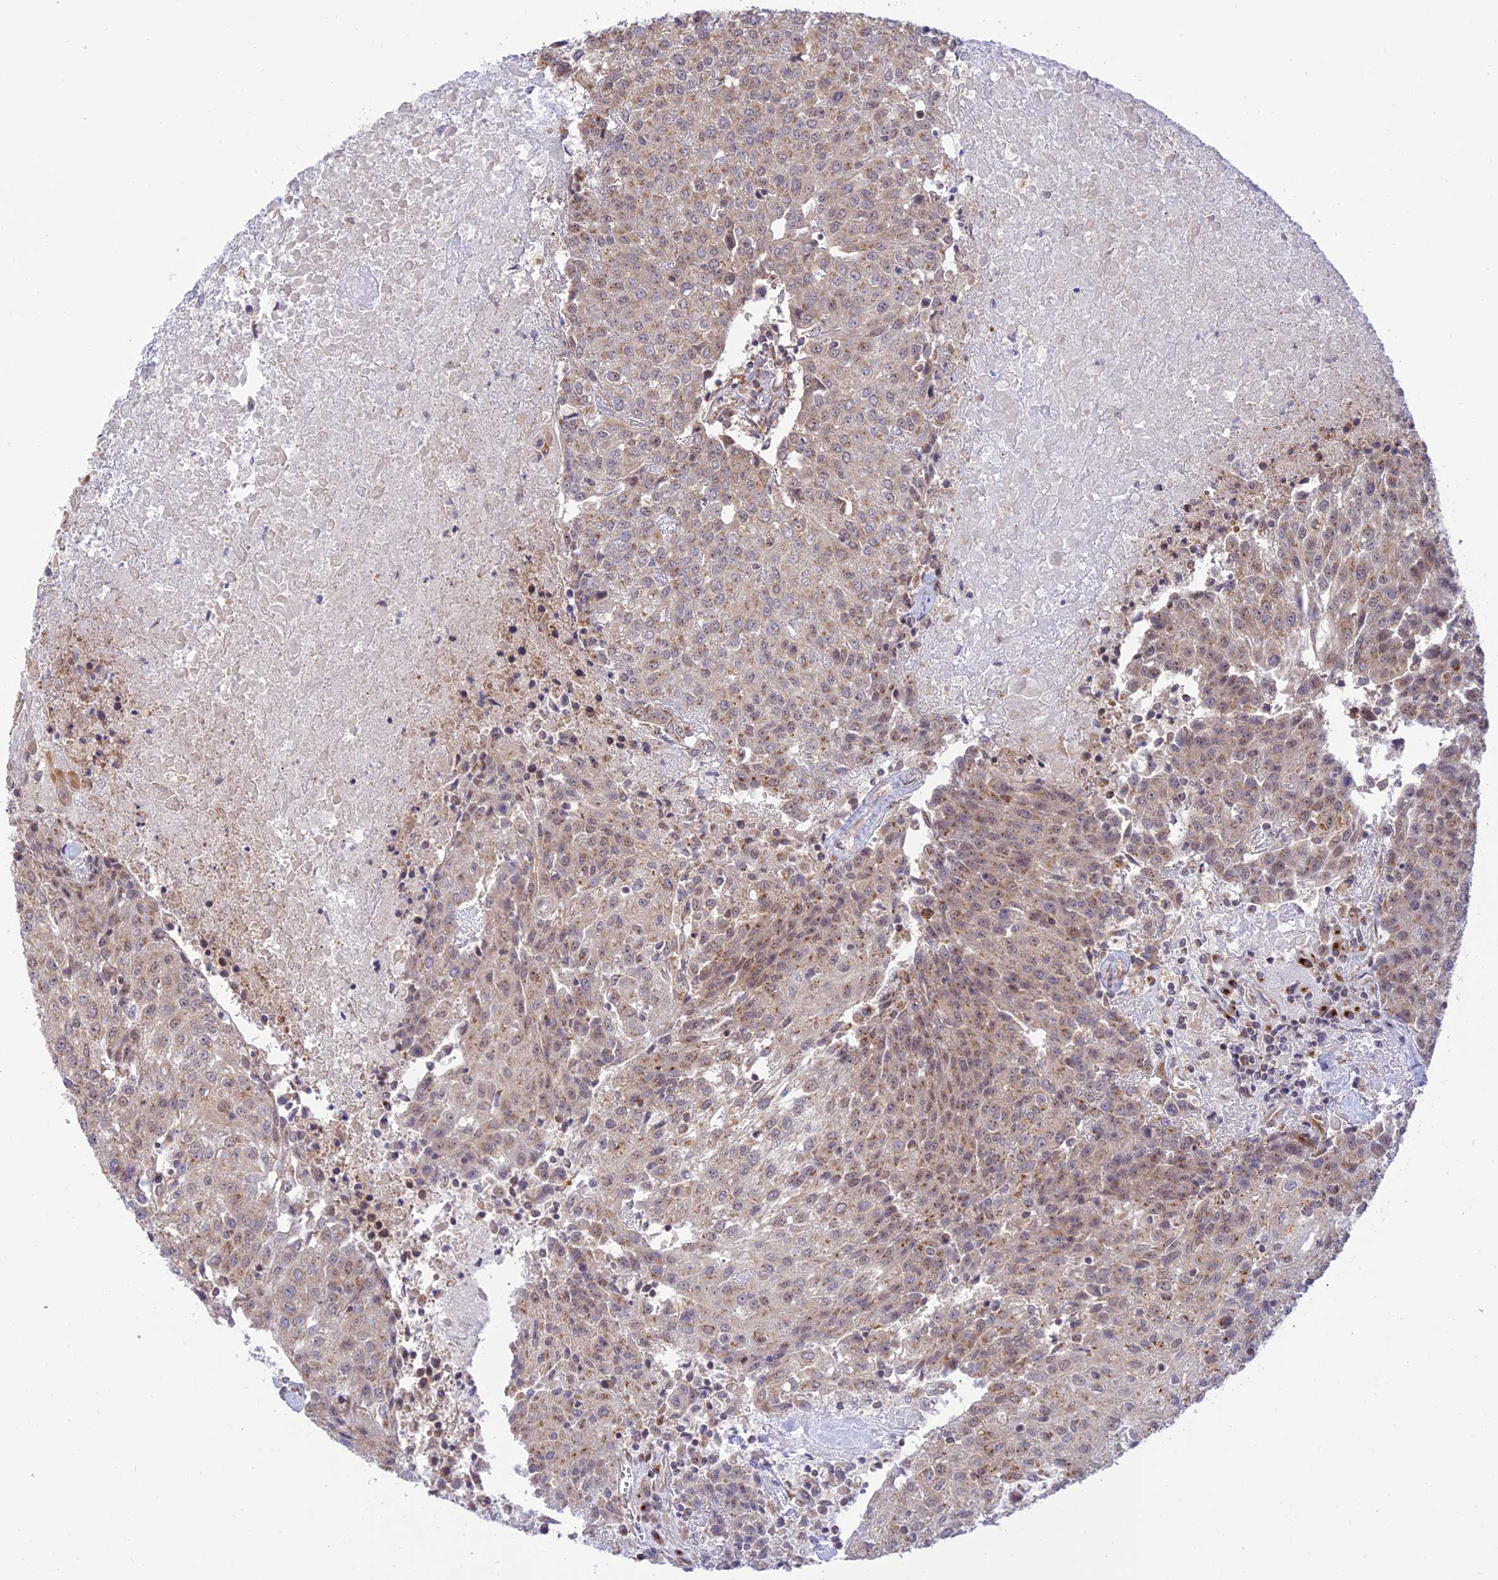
{"staining": {"intensity": "weak", "quantity": "25%-75%", "location": "cytoplasmic/membranous,nuclear"}, "tissue": "urothelial cancer", "cell_type": "Tumor cells", "image_type": "cancer", "snomed": [{"axis": "morphology", "description": "Urothelial carcinoma, High grade"}, {"axis": "topography", "description": "Urinary bladder"}], "caption": "A brown stain labels weak cytoplasmic/membranous and nuclear expression of a protein in human urothelial cancer tumor cells.", "gene": "GOLGA3", "patient": {"sex": "female", "age": 85}}